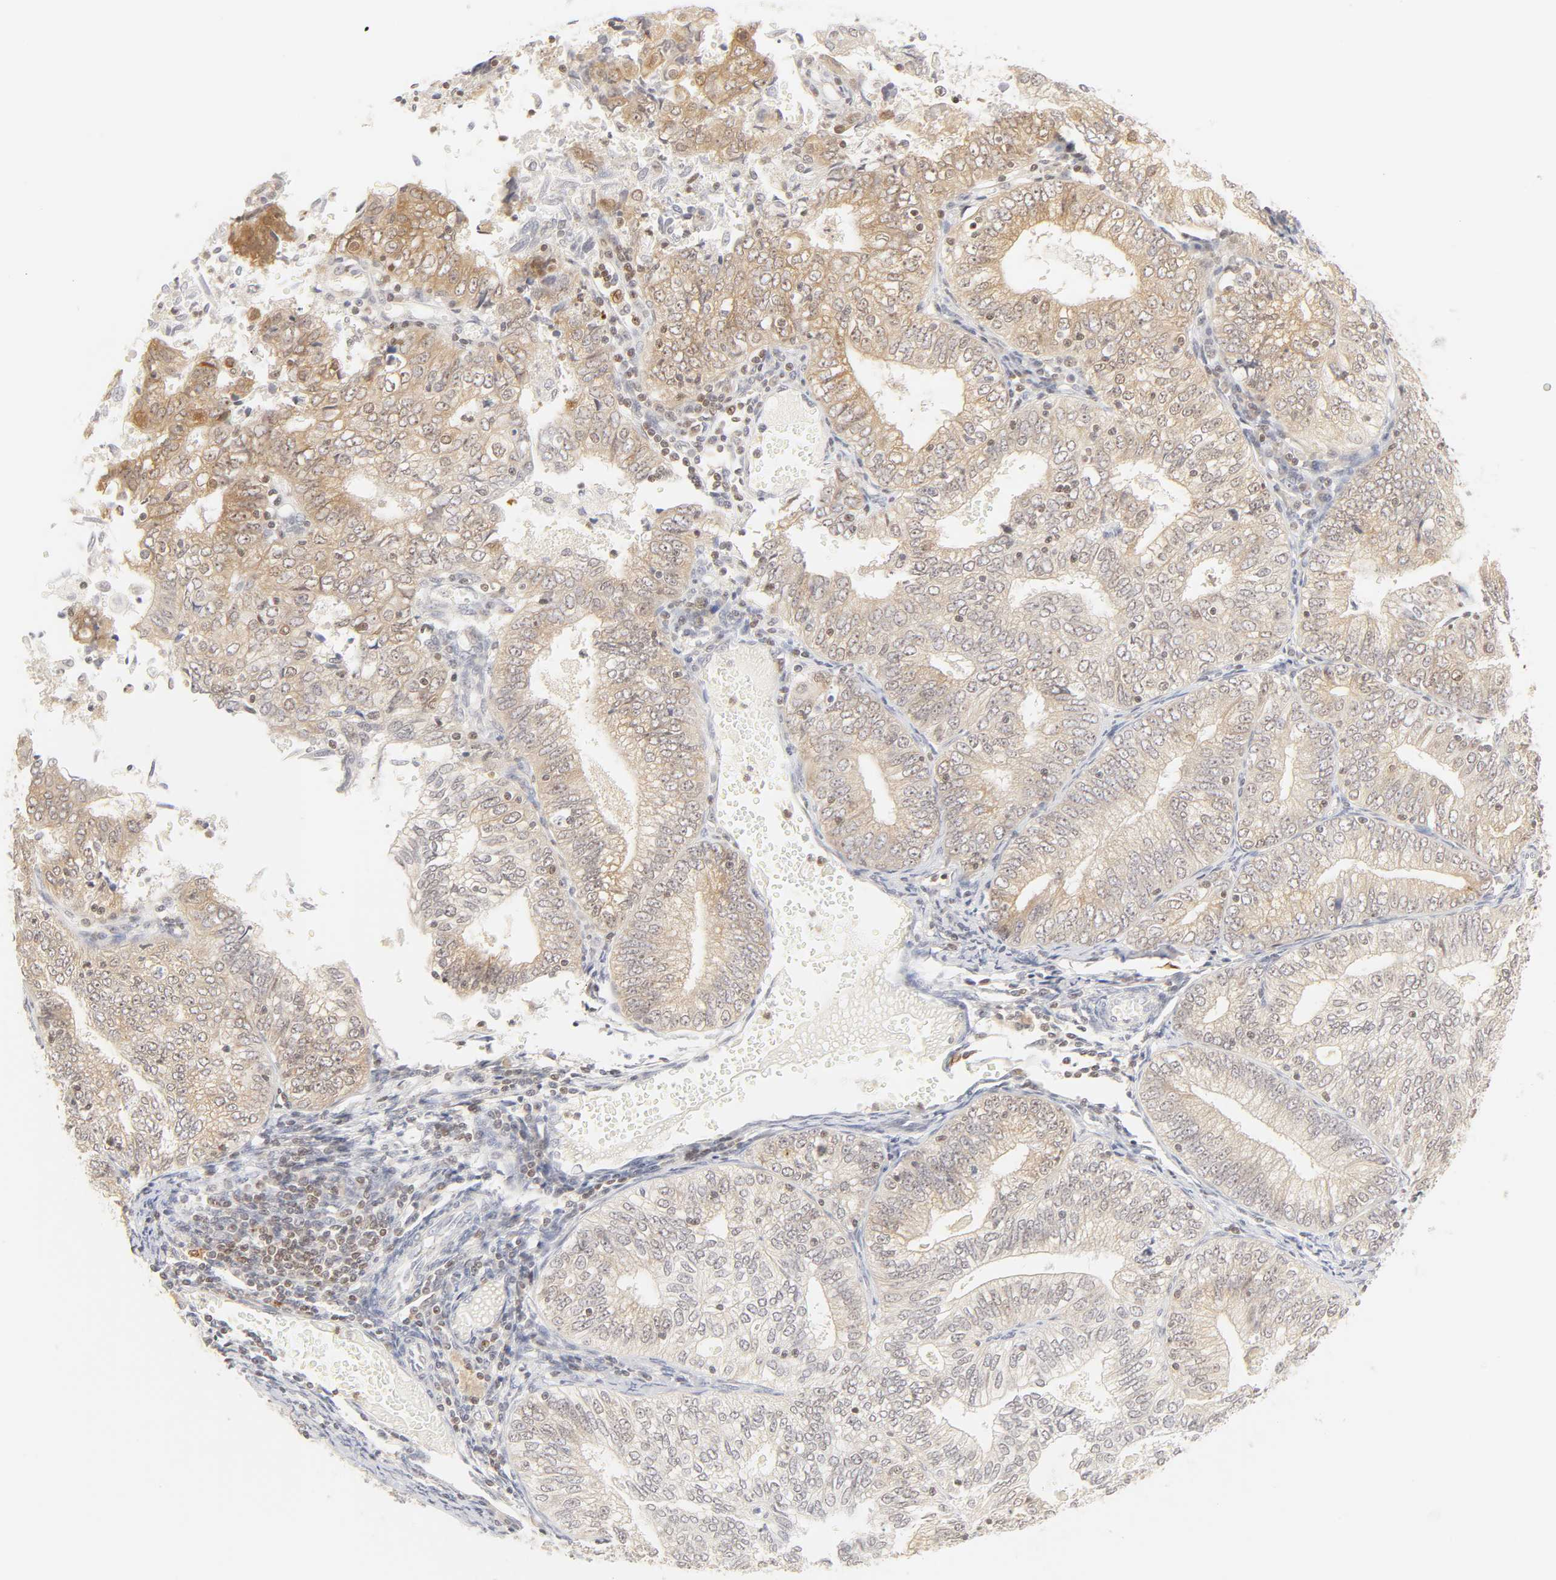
{"staining": {"intensity": "weak", "quantity": "25%-75%", "location": "cytoplasmic/membranous"}, "tissue": "endometrial cancer", "cell_type": "Tumor cells", "image_type": "cancer", "snomed": [{"axis": "morphology", "description": "Adenocarcinoma, NOS"}, {"axis": "topography", "description": "Endometrium"}], "caption": "Immunohistochemical staining of human endometrial cancer demonstrates low levels of weak cytoplasmic/membranous protein positivity in about 25%-75% of tumor cells. Using DAB (brown) and hematoxylin (blue) stains, captured at high magnification using brightfield microscopy.", "gene": "KIF2A", "patient": {"sex": "female", "age": 69}}